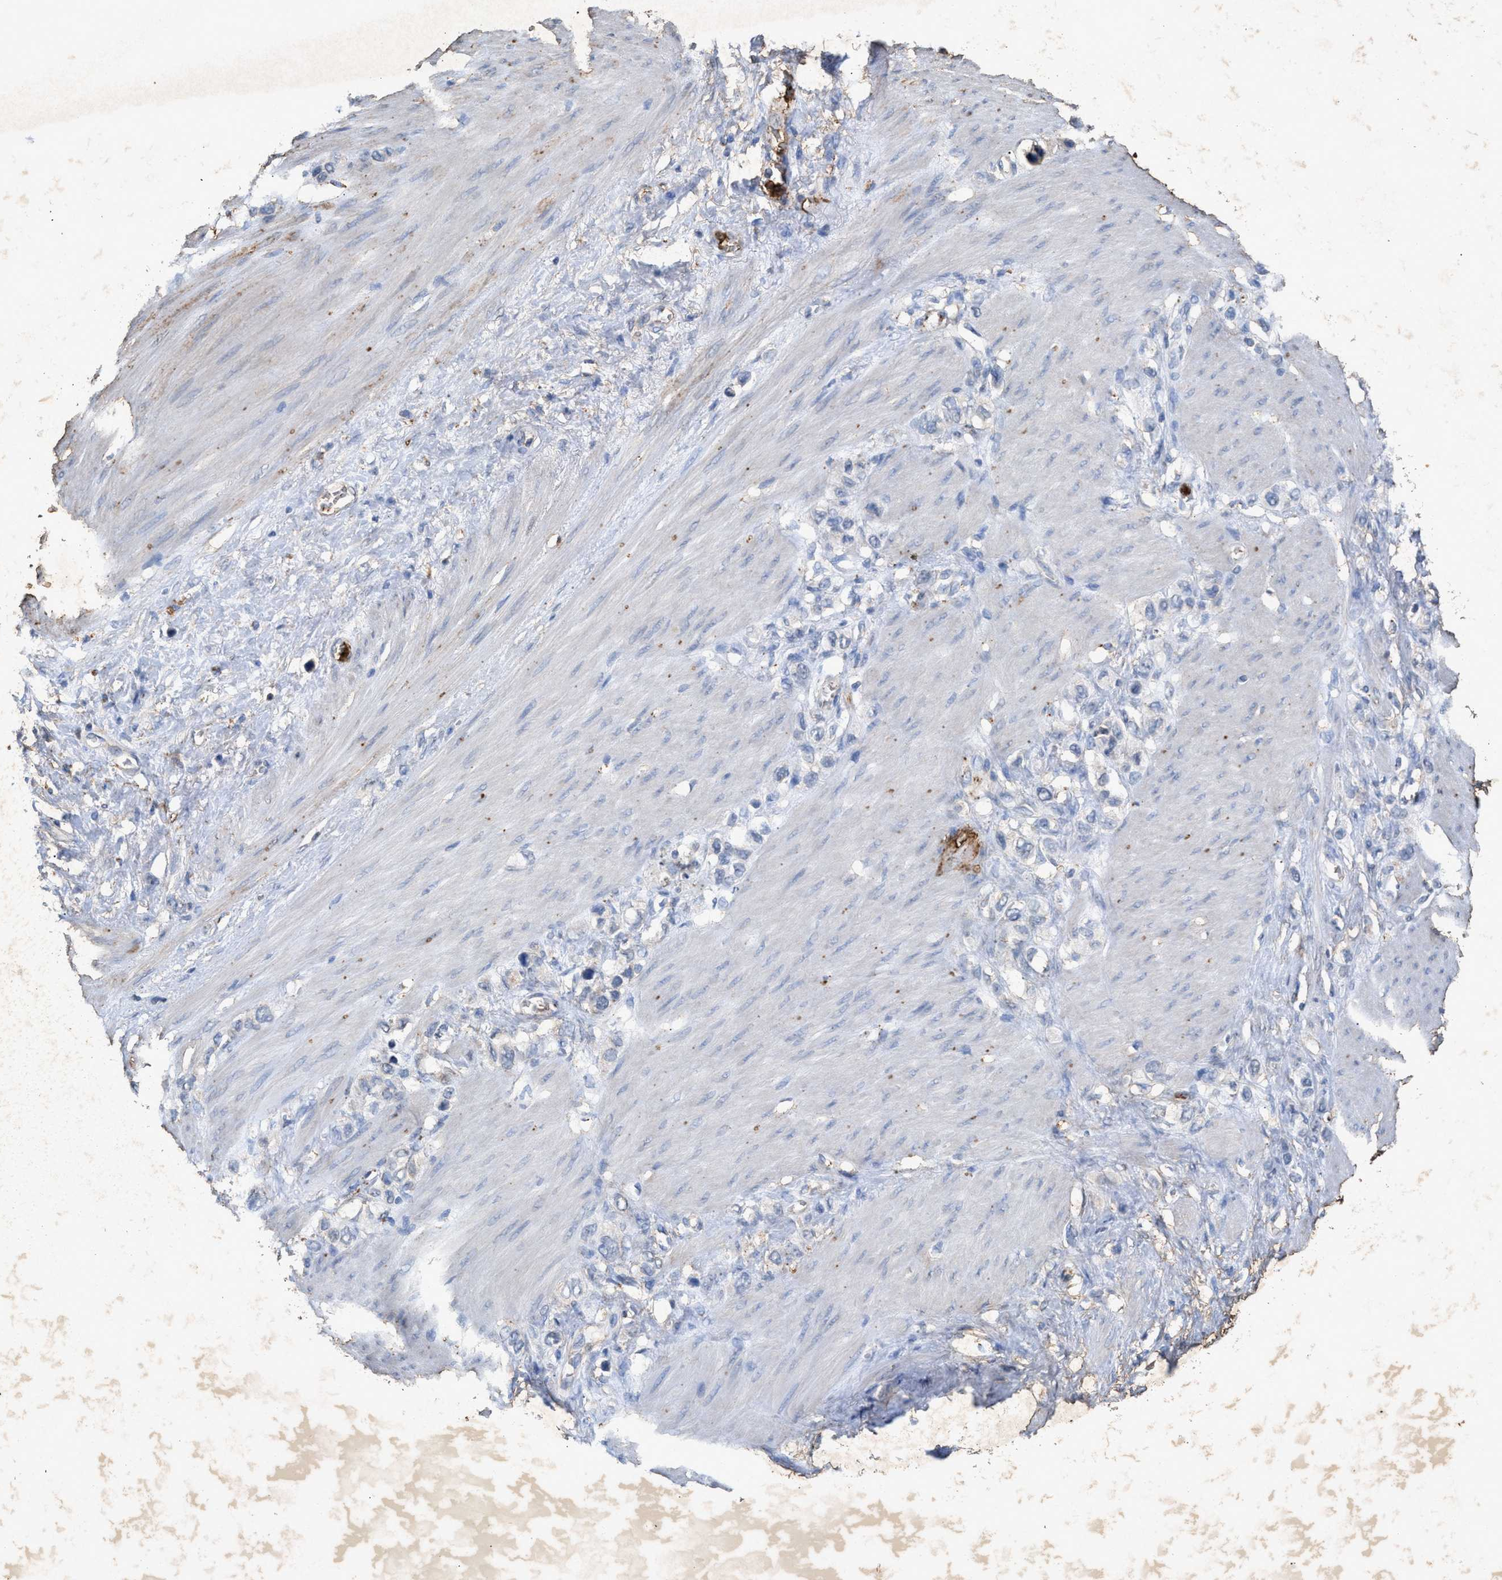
{"staining": {"intensity": "negative", "quantity": "none", "location": "none"}, "tissue": "stomach cancer", "cell_type": "Tumor cells", "image_type": "cancer", "snomed": [{"axis": "morphology", "description": "Adenocarcinoma, NOS"}, {"axis": "morphology", "description": "Adenocarcinoma, High grade"}, {"axis": "topography", "description": "Stomach, upper"}, {"axis": "topography", "description": "Stomach, lower"}], "caption": "Tumor cells show no significant expression in stomach adenocarcinoma (high-grade).", "gene": "LTB4R2", "patient": {"sex": "female", "age": 65}}